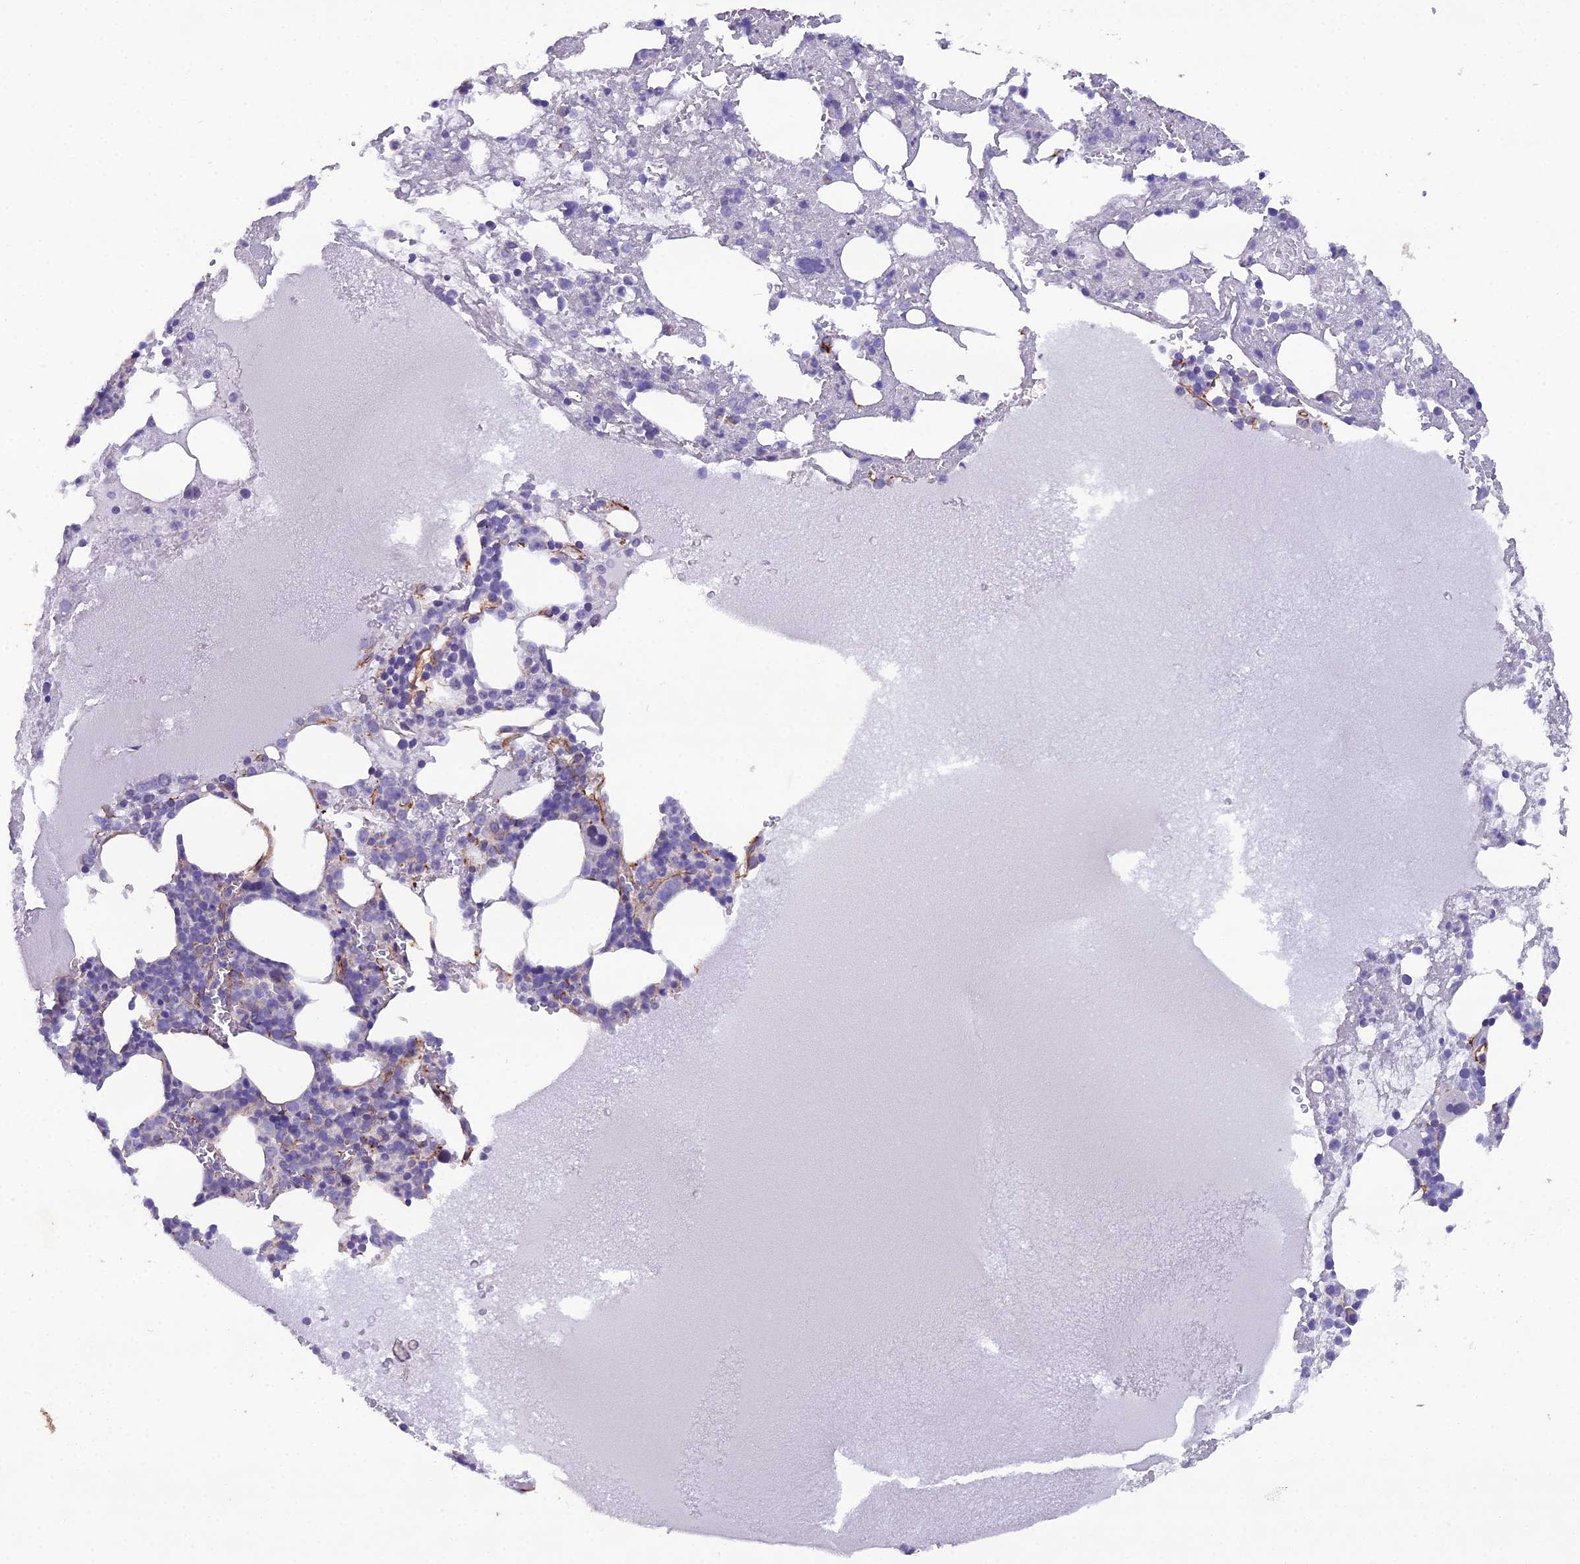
{"staining": {"intensity": "negative", "quantity": "none", "location": "none"}, "tissue": "bone marrow", "cell_type": "Hematopoietic cells", "image_type": "normal", "snomed": [{"axis": "morphology", "description": "Normal tissue, NOS"}, {"axis": "topography", "description": "Bone marrow"}], "caption": "DAB (3,3'-diaminobenzidine) immunohistochemical staining of unremarkable human bone marrow reveals no significant staining in hematopoietic cells. The staining is performed using DAB (3,3'-diaminobenzidine) brown chromogen with nuclei counter-stained in using hematoxylin.", "gene": "CFAP47", "patient": {"sex": "male", "age": 61}}